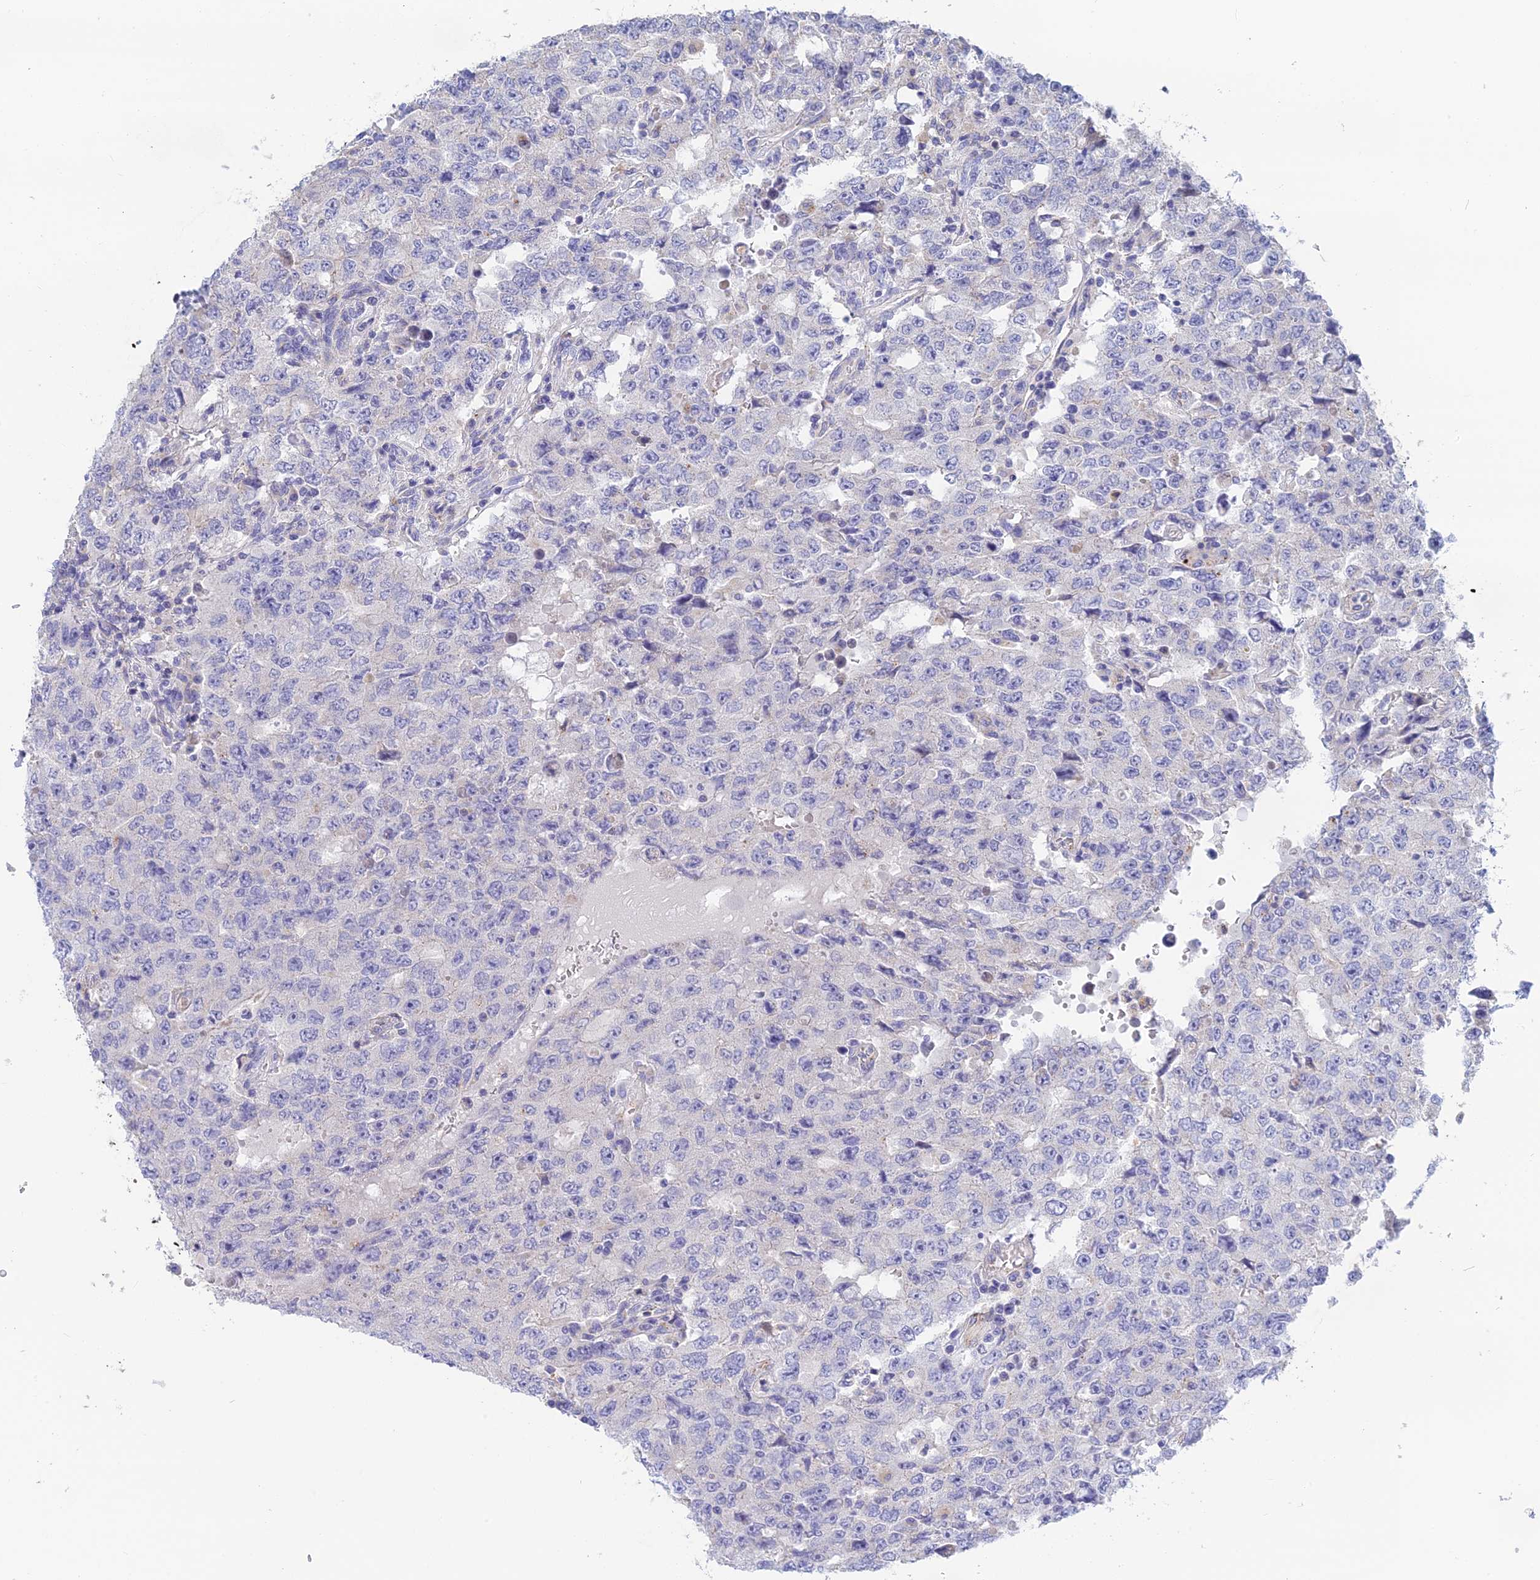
{"staining": {"intensity": "negative", "quantity": "none", "location": "none"}, "tissue": "testis cancer", "cell_type": "Tumor cells", "image_type": "cancer", "snomed": [{"axis": "morphology", "description": "Carcinoma, Embryonal, NOS"}, {"axis": "topography", "description": "Testis"}], "caption": "There is no significant staining in tumor cells of testis cancer (embryonal carcinoma).", "gene": "WDR6", "patient": {"sex": "male", "age": 26}}